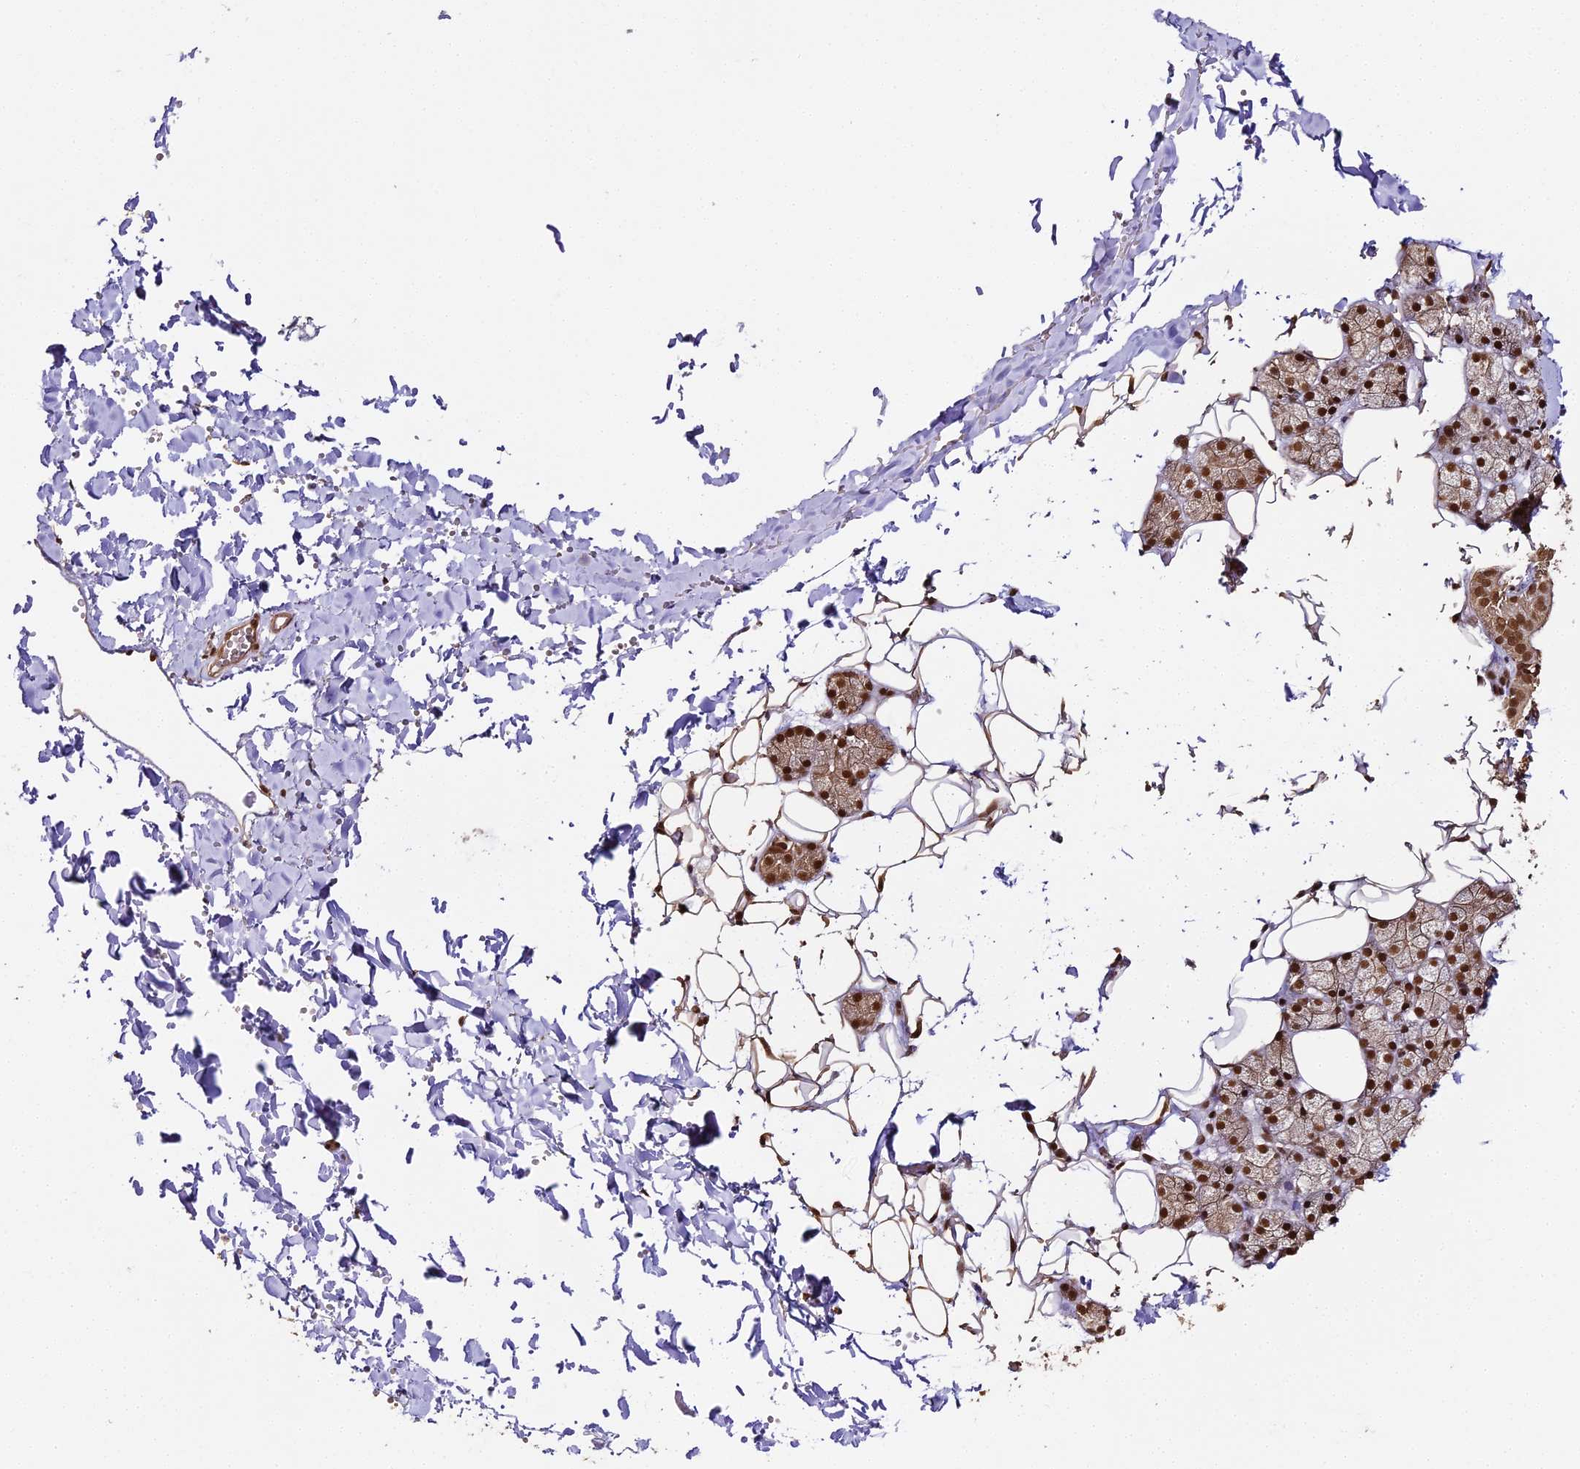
{"staining": {"intensity": "strong", "quantity": "25%-75%", "location": "cytoplasmic/membranous,nuclear"}, "tissue": "salivary gland", "cell_type": "Glandular cells", "image_type": "normal", "snomed": [{"axis": "morphology", "description": "Normal tissue, NOS"}, {"axis": "topography", "description": "Salivary gland"}], "caption": "Immunohistochemistry (IHC) histopathology image of unremarkable salivary gland: human salivary gland stained using immunohistochemistry shows high levels of strong protein expression localized specifically in the cytoplasmic/membranous,nuclear of glandular cells, appearing as a cytoplasmic/membranous,nuclear brown color.", "gene": "HNRNPA1", "patient": {"sex": "female", "age": 33}}